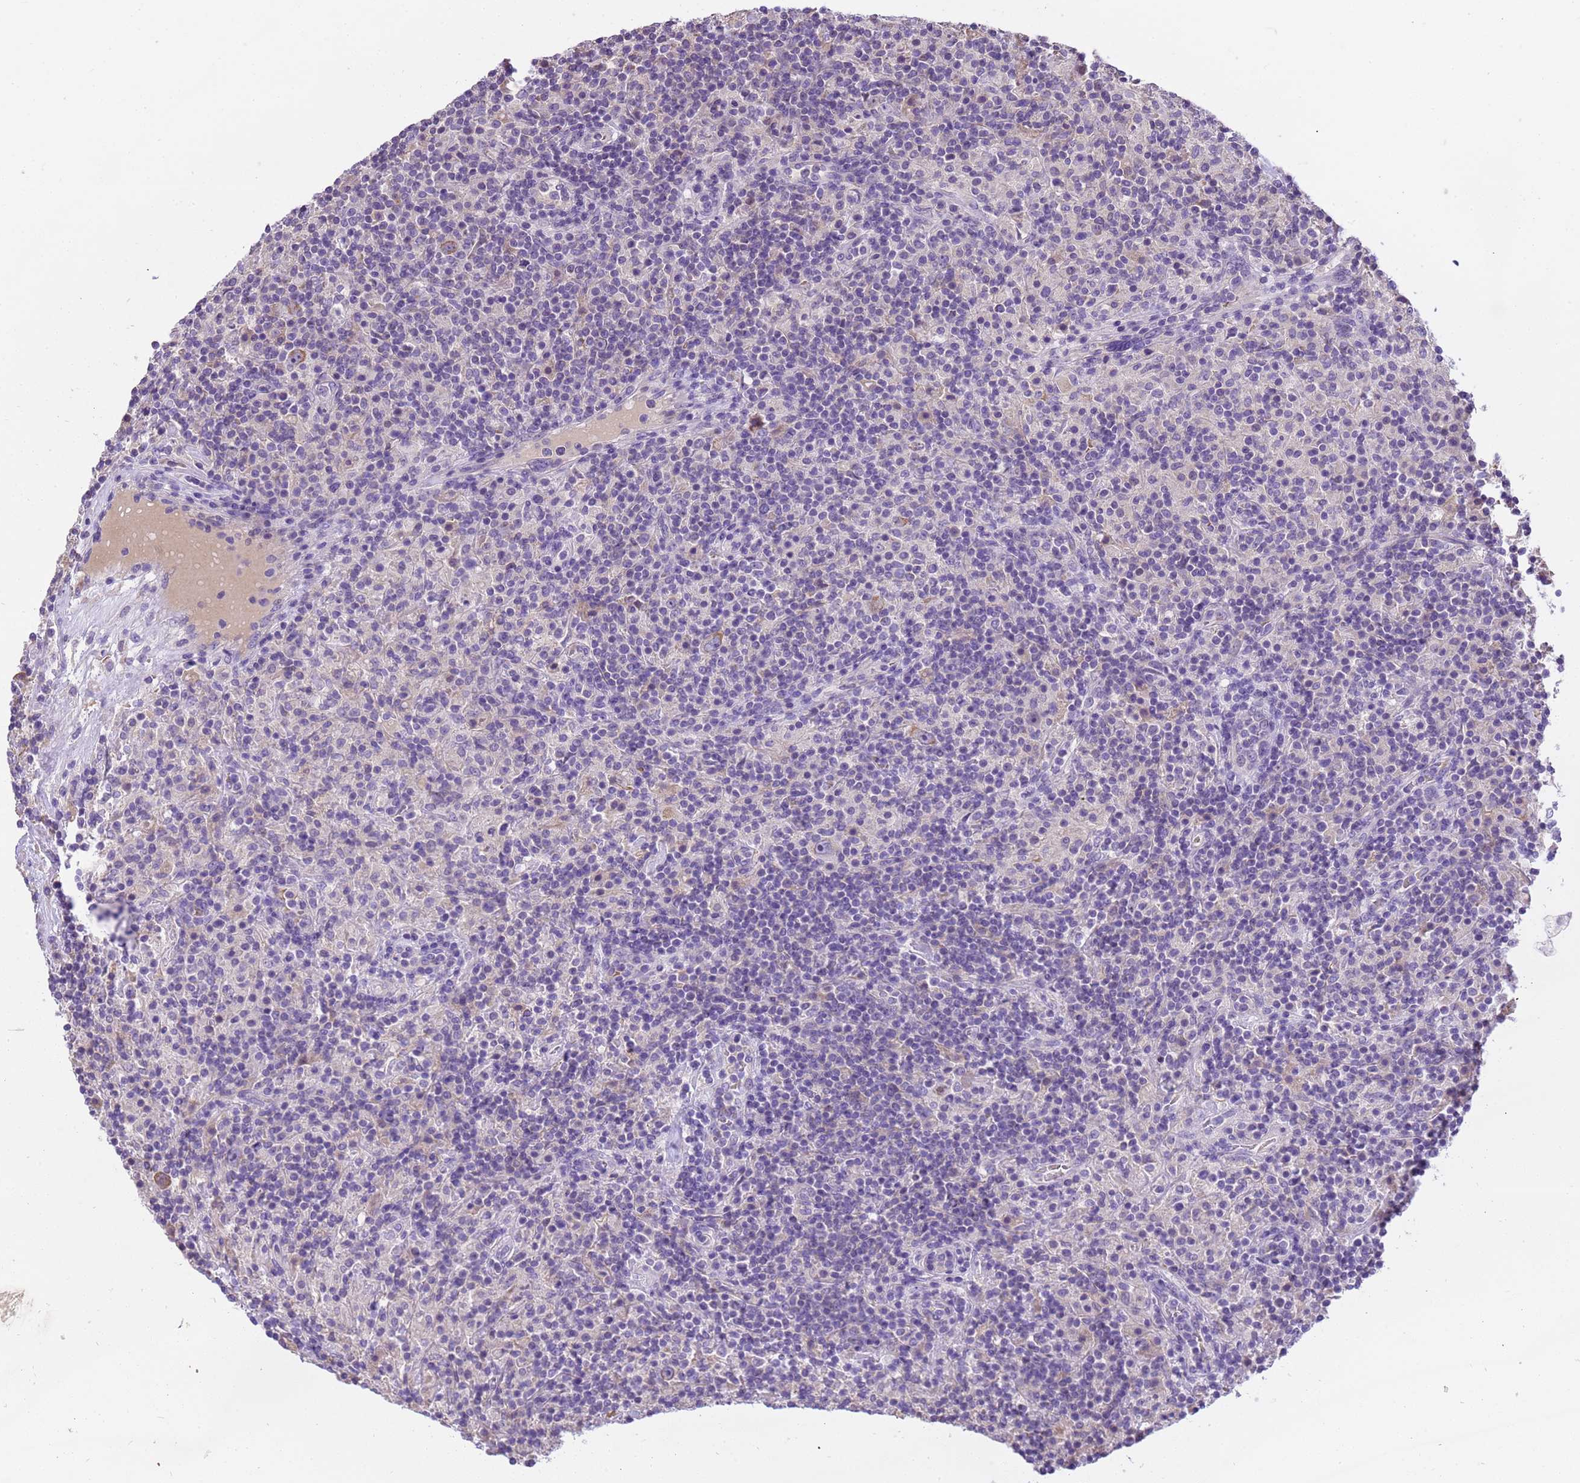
{"staining": {"intensity": "weak", "quantity": "25%-75%", "location": "cytoplasmic/membranous"}, "tissue": "lymphoma", "cell_type": "Tumor cells", "image_type": "cancer", "snomed": [{"axis": "morphology", "description": "Hodgkin's disease, NOS"}, {"axis": "topography", "description": "Lymph node"}], "caption": "Protein staining exhibits weak cytoplasmic/membranous staining in approximately 25%-75% of tumor cells in lymphoma. (DAB IHC, brown staining for protein, blue staining for nuclei).", "gene": "PIEZO2", "patient": {"sex": "male", "age": 70}}